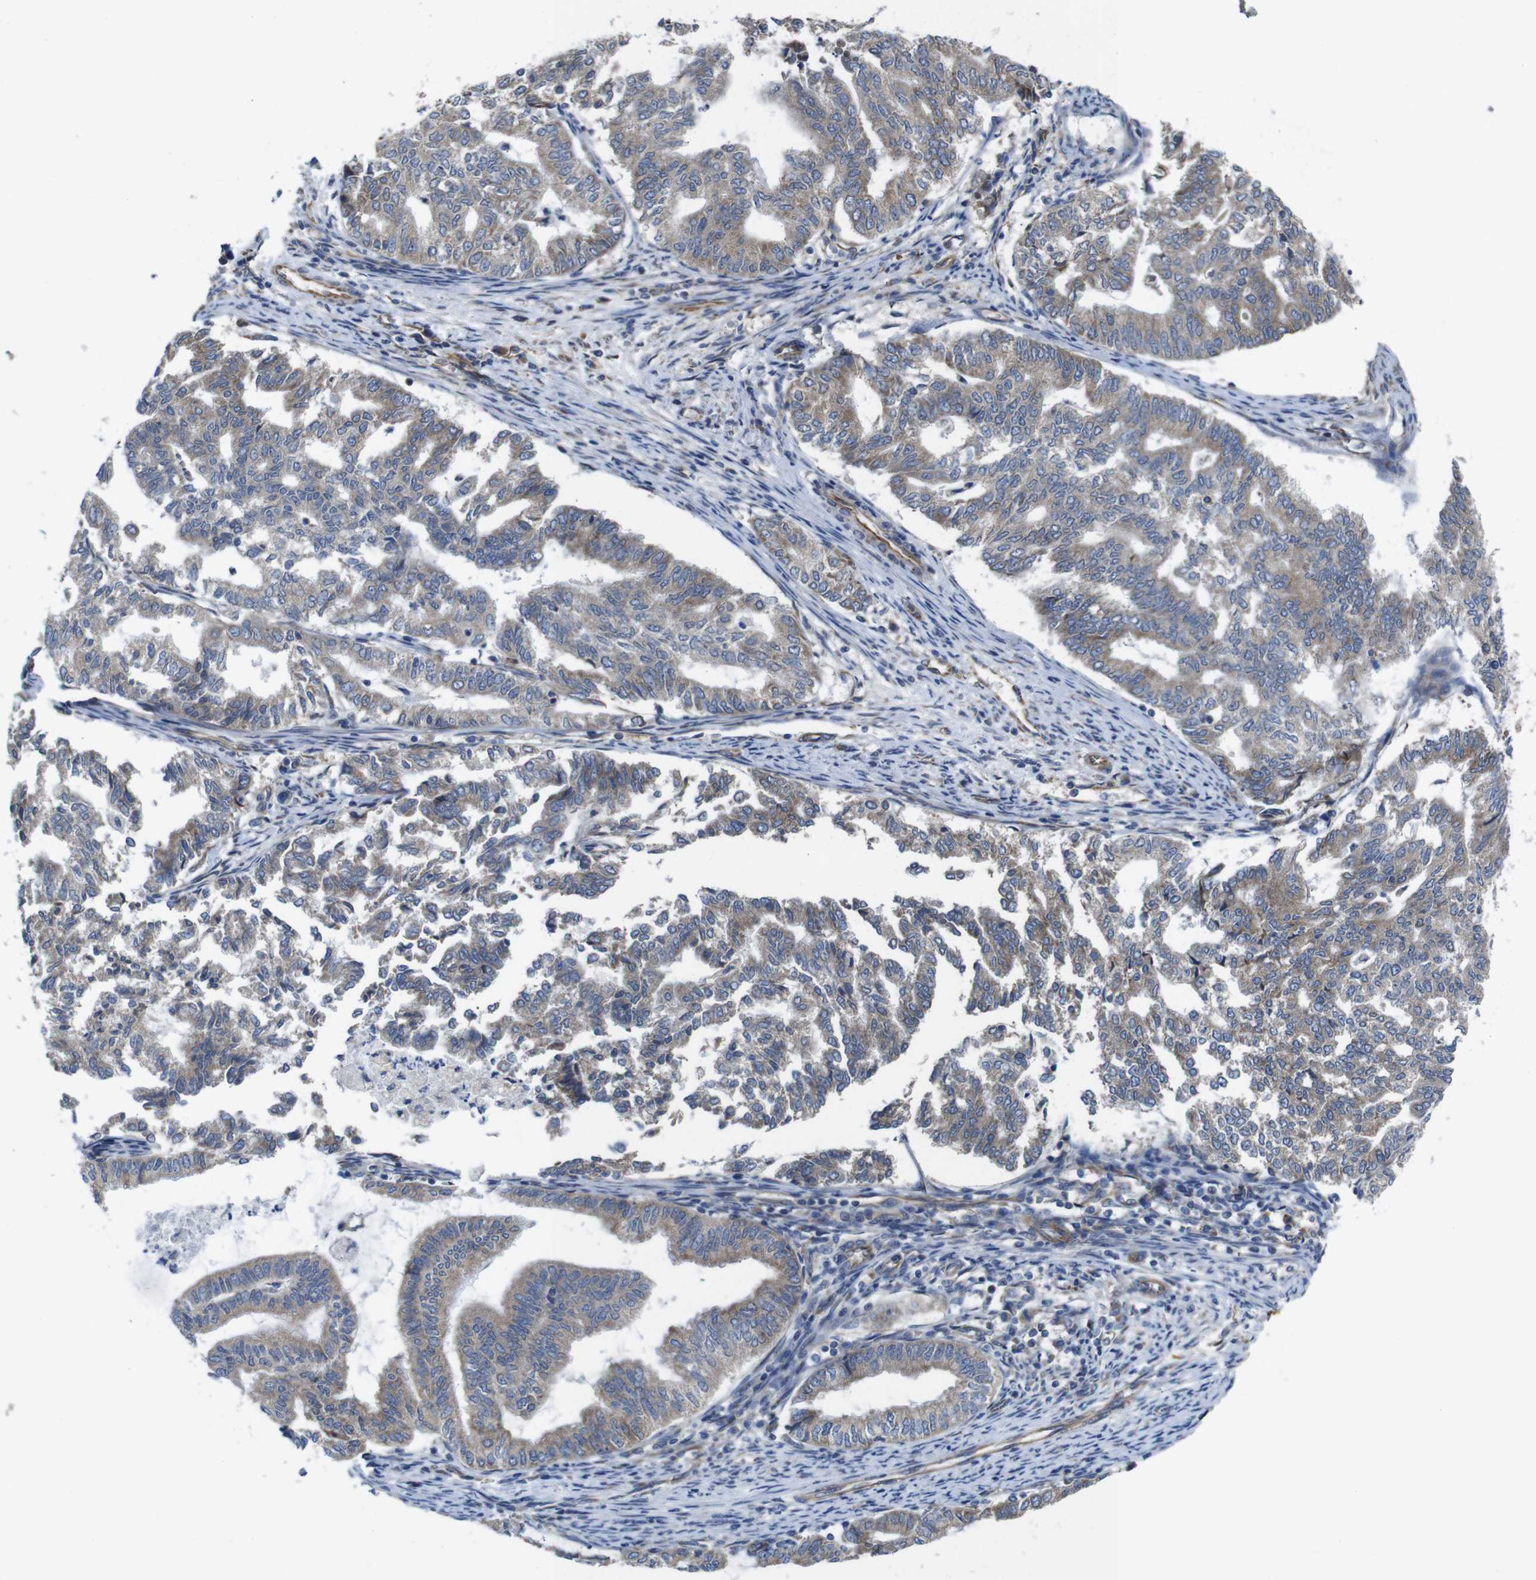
{"staining": {"intensity": "moderate", "quantity": "25%-75%", "location": "cytoplasmic/membranous"}, "tissue": "endometrial cancer", "cell_type": "Tumor cells", "image_type": "cancer", "snomed": [{"axis": "morphology", "description": "Adenocarcinoma, NOS"}, {"axis": "topography", "description": "Endometrium"}], "caption": "Endometrial cancer (adenocarcinoma) was stained to show a protein in brown. There is medium levels of moderate cytoplasmic/membranous expression in about 25%-75% of tumor cells.", "gene": "POMK", "patient": {"sex": "female", "age": 79}}